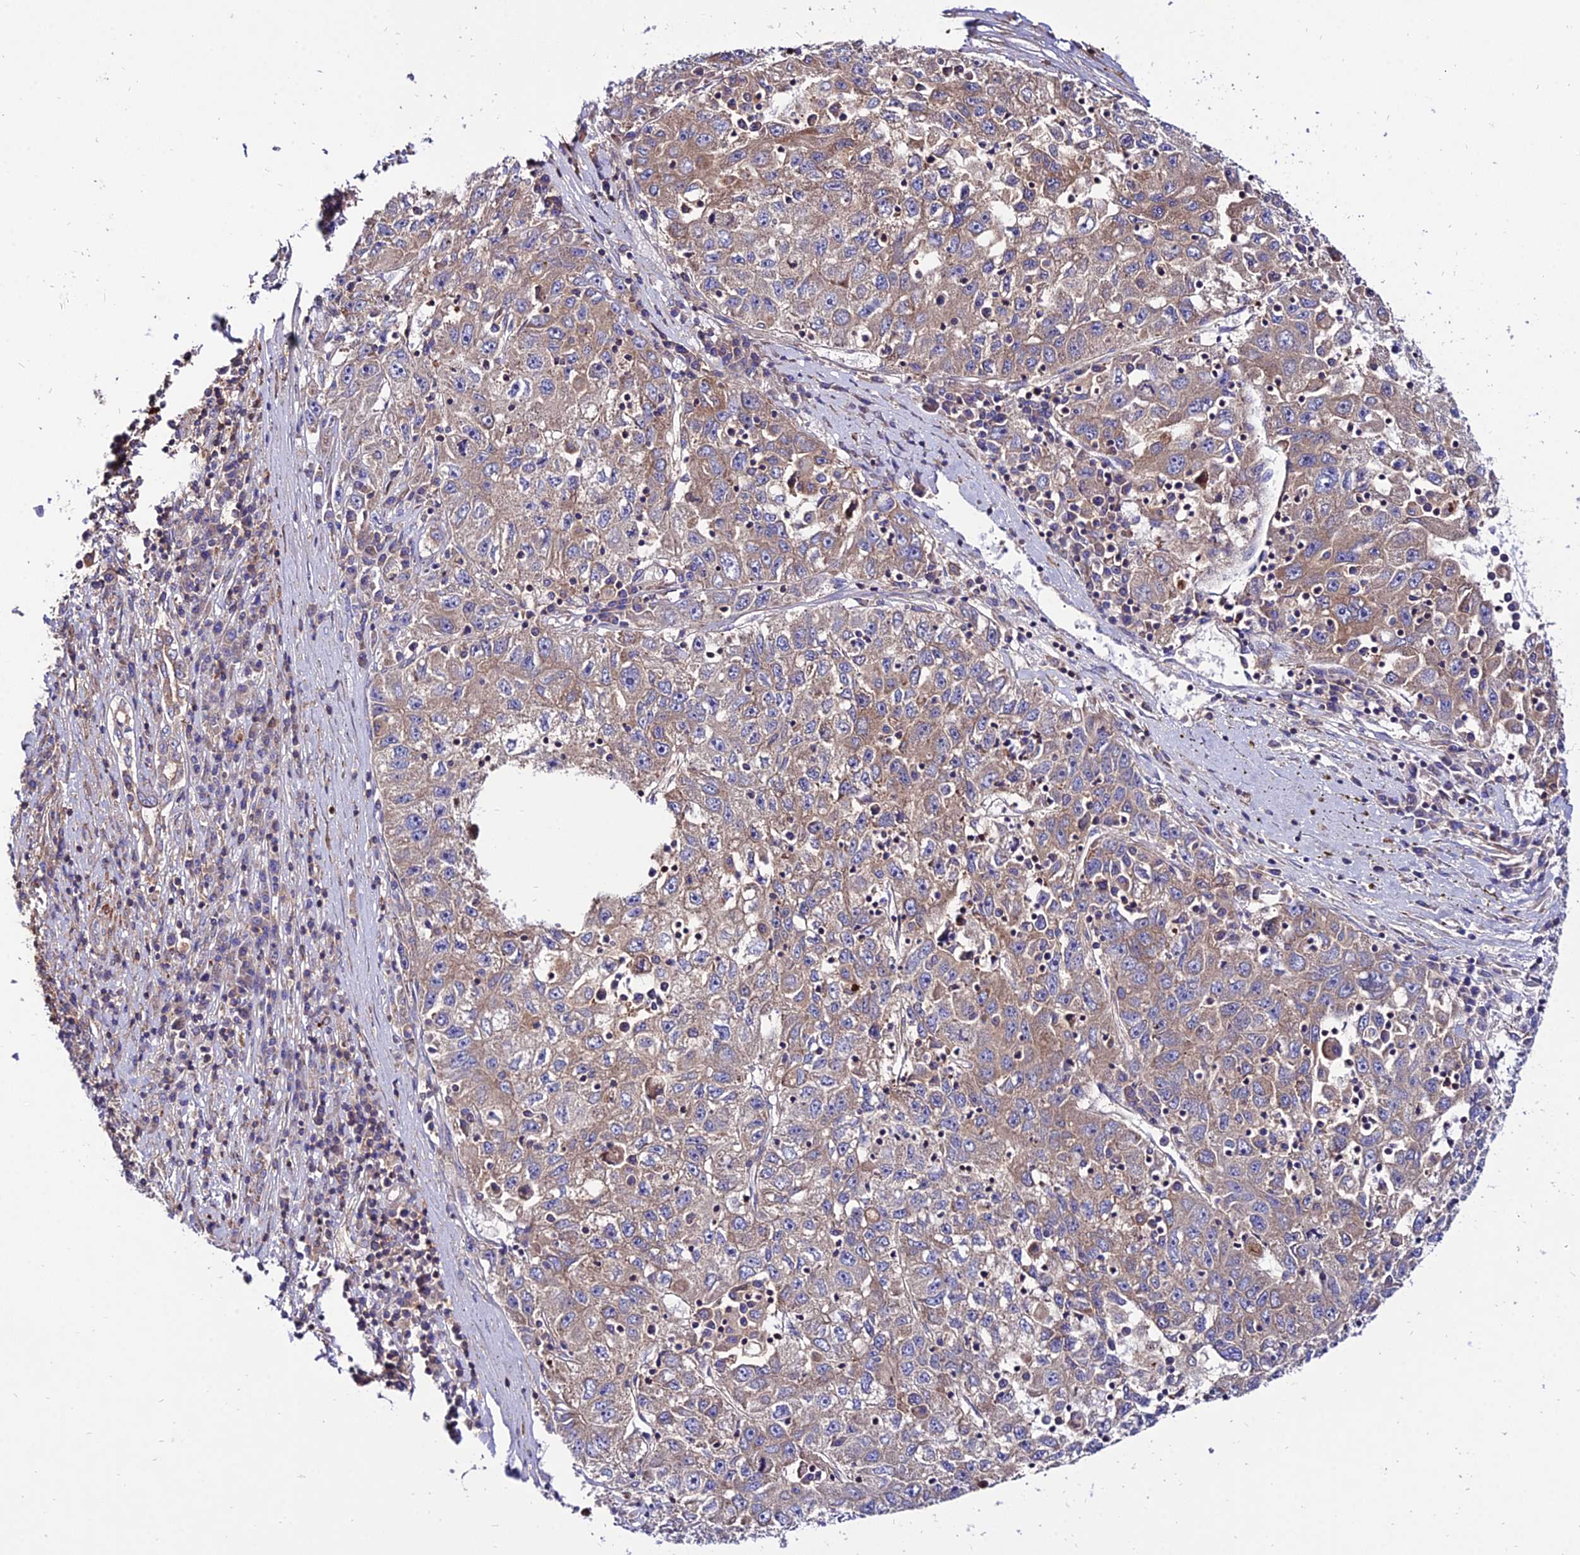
{"staining": {"intensity": "weak", "quantity": "25%-75%", "location": "cytoplasmic/membranous"}, "tissue": "liver cancer", "cell_type": "Tumor cells", "image_type": "cancer", "snomed": [{"axis": "morphology", "description": "Carcinoma, Hepatocellular, NOS"}, {"axis": "topography", "description": "Liver"}], "caption": "An immunohistochemistry (IHC) micrograph of tumor tissue is shown. Protein staining in brown highlights weak cytoplasmic/membranous positivity in liver cancer within tumor cells.", "gene": "PYM1", "patient": {"sex": "male", "age": 49}}